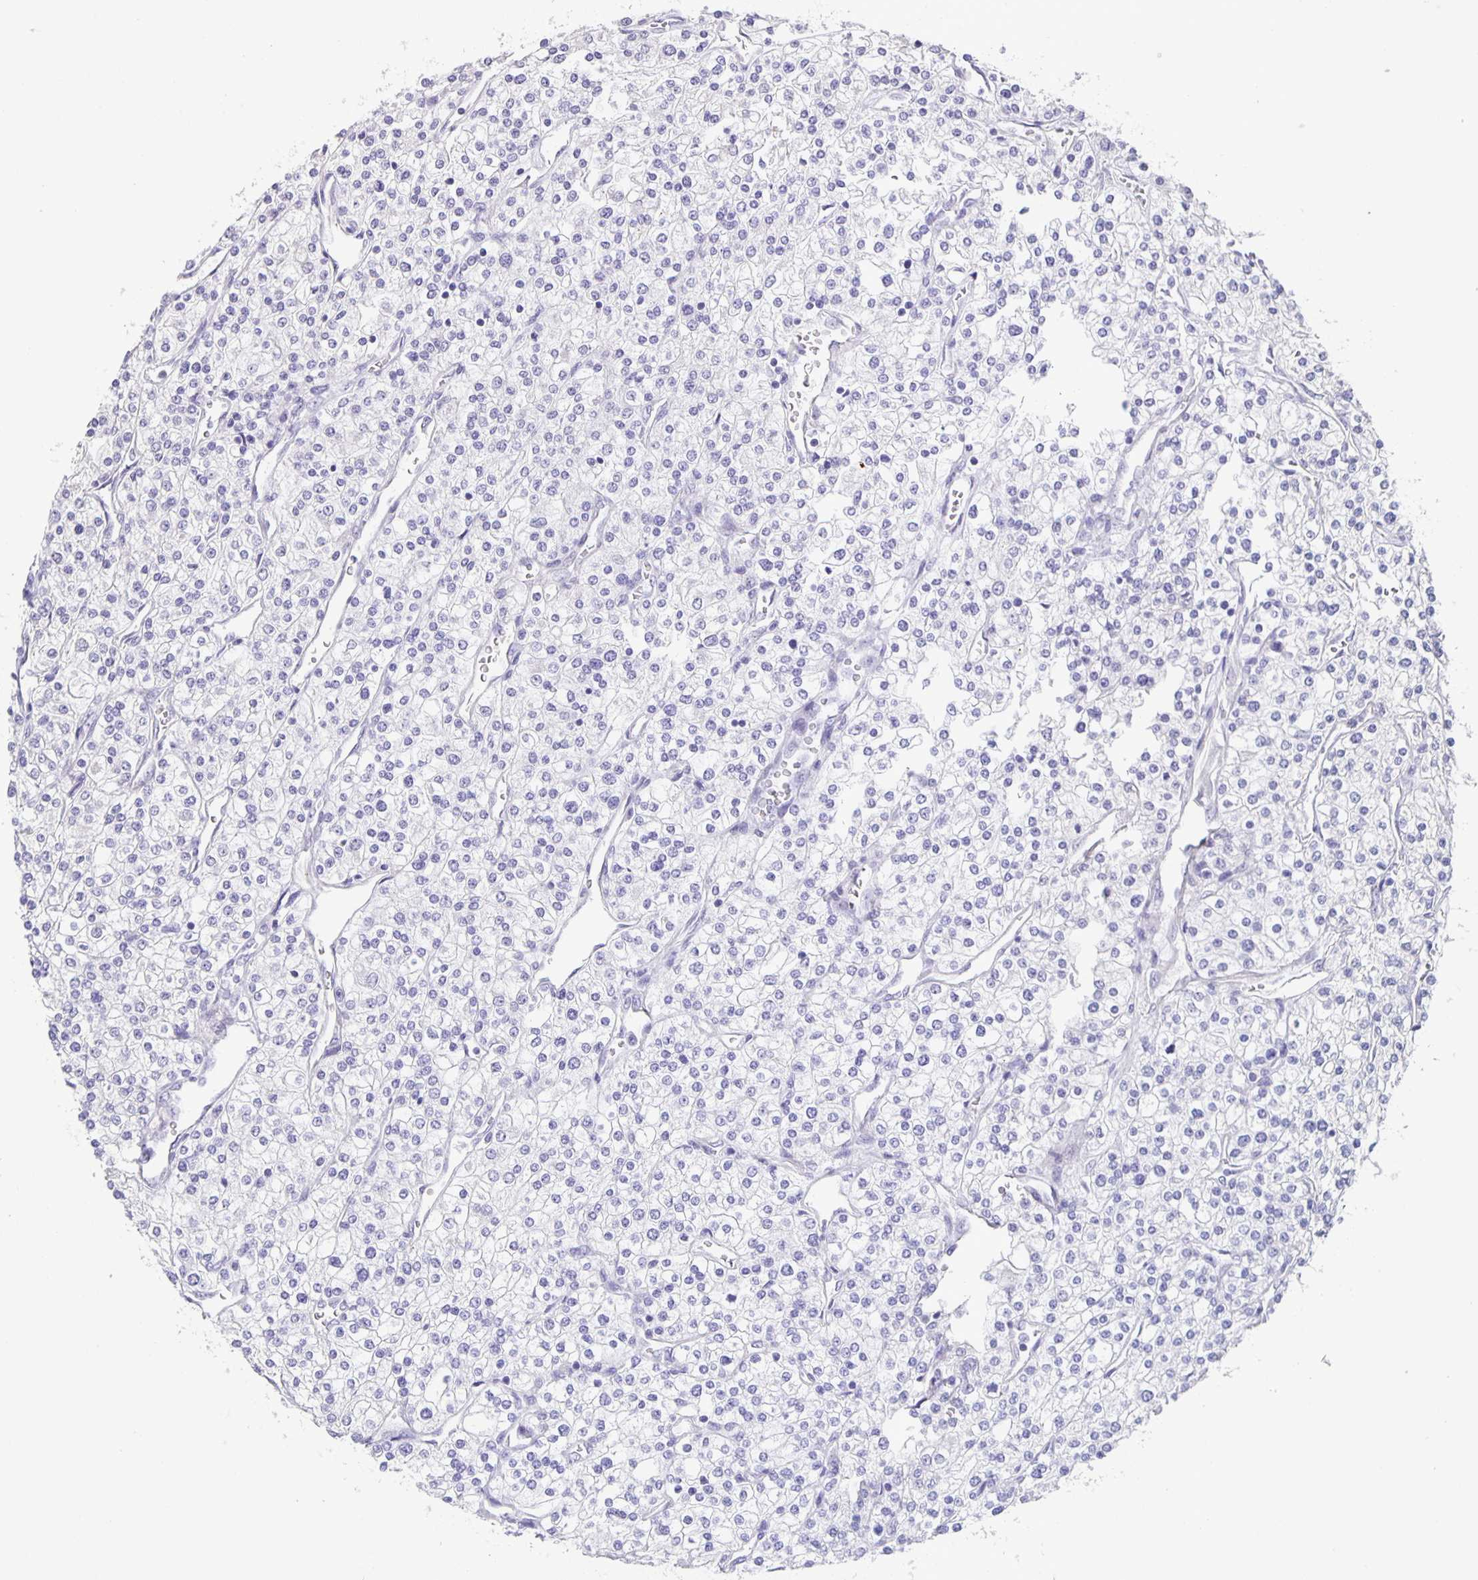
{"staining": {"intensity": "negative", "quantity": "none", "location": "none"}, "tissue": "renal cancer", "cell_type": "Tumor cells", "image_type": "cancer", "snomed": [{"axis": "morphology", "description": "Adenocarcinoma, NOS"}, {"axis": "topography", "description": "Kidney"}], "caption": "This is an IHC histopathology image of renal cancer (adenocarcinoma). There is no positivity in tumor cells.", "gene": "PHRF1", "patient": {"sex": "male", "age": 80}}